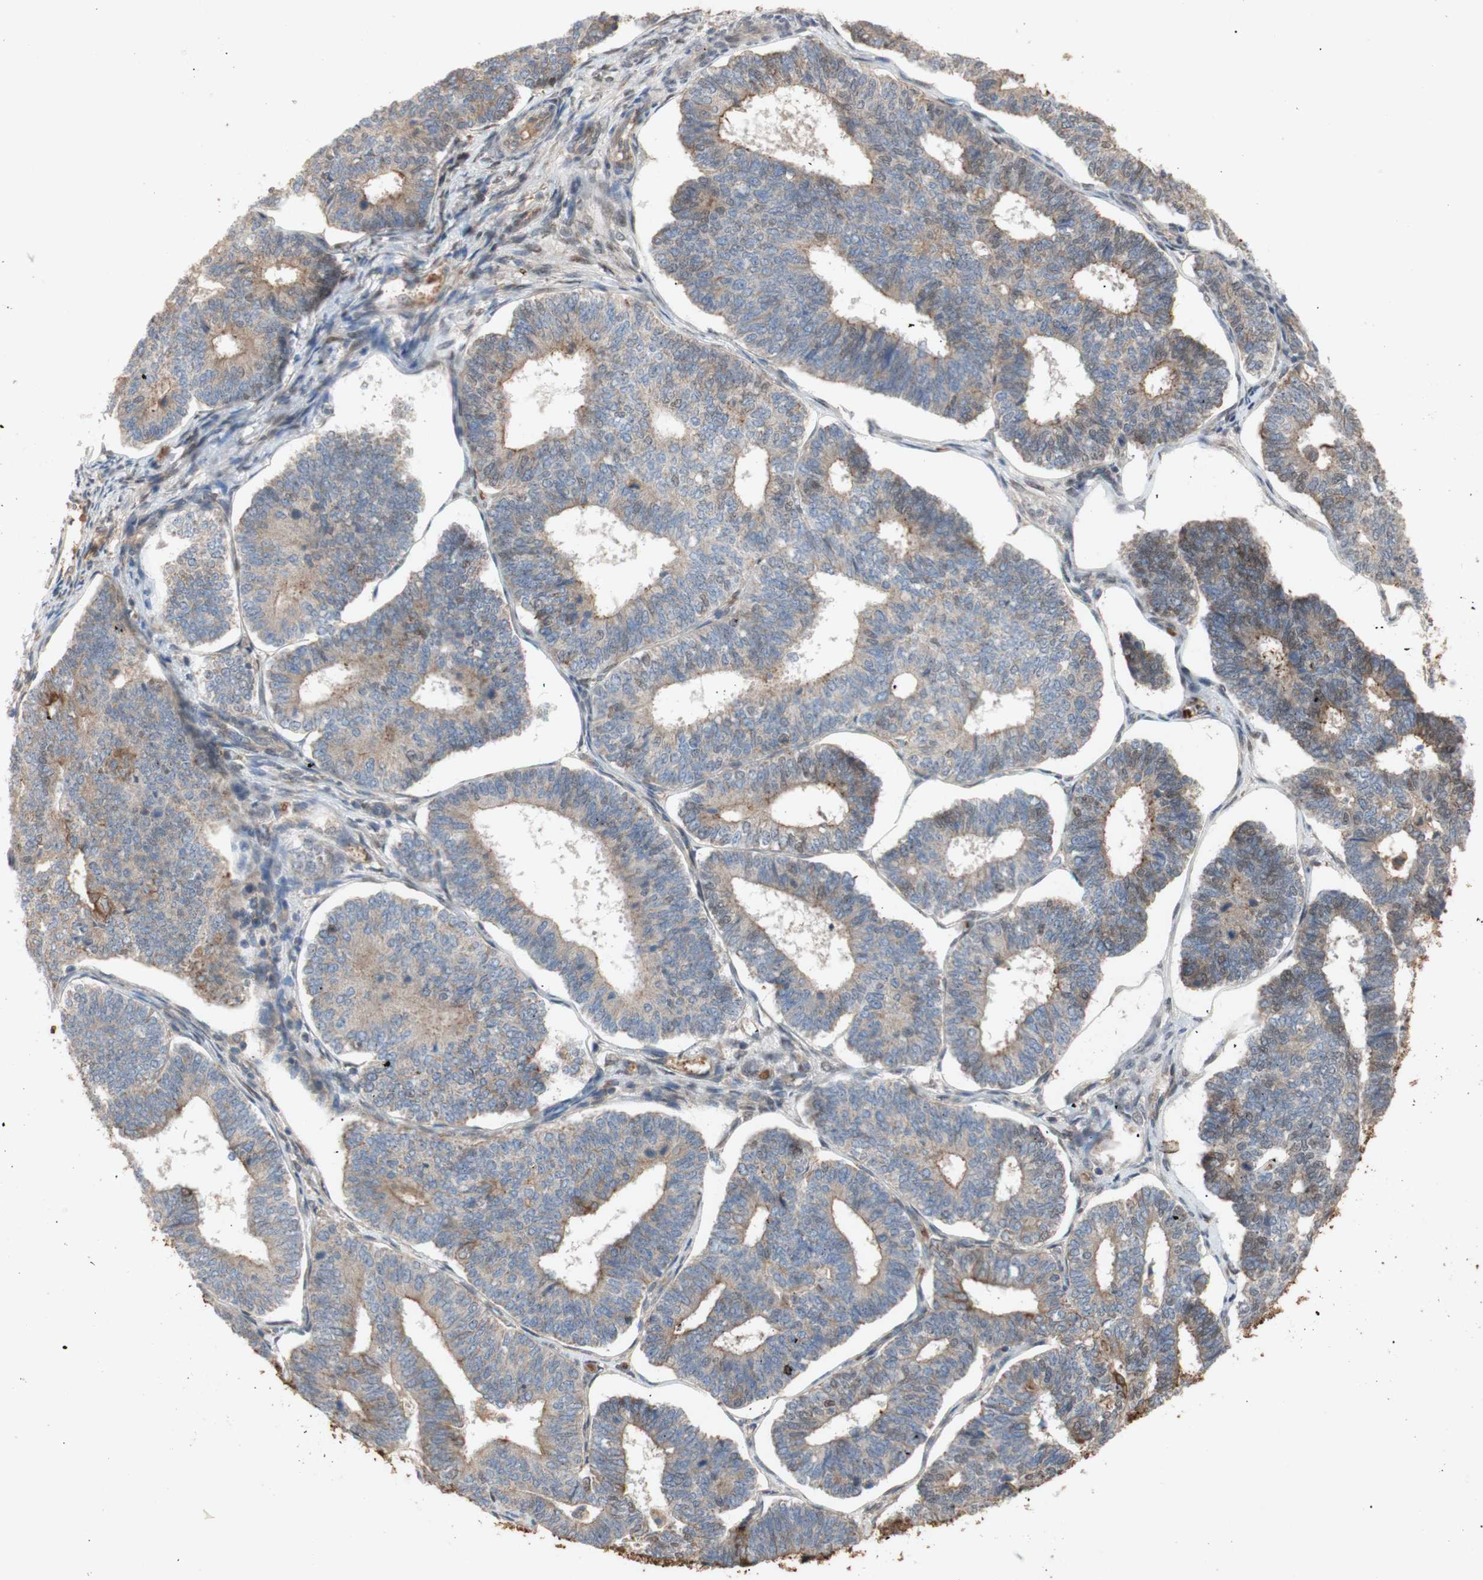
{"staining": {"intensity": "weak", "quantity": ">75%", "location": "cytoplasmic/membranous"}, "tissue": "endometrial cancer", "cell_type": "Tumor cells", "image_type": "cancer", "snomed": [{"axis": "morphology", "description": "Adenocarcinoma, NOS"}, {"axis": "topography", "description": "Endometrium"}], "caption": "Immunohistochemistry (DAB) staining of human endometrial cancer (adenocarcinoma) reveals weak cytoplasmic/membranous protein positivity in about >75% of tumor cells.", "gene": "PKN1", "patient": {"sex": "female", "age": 70}}